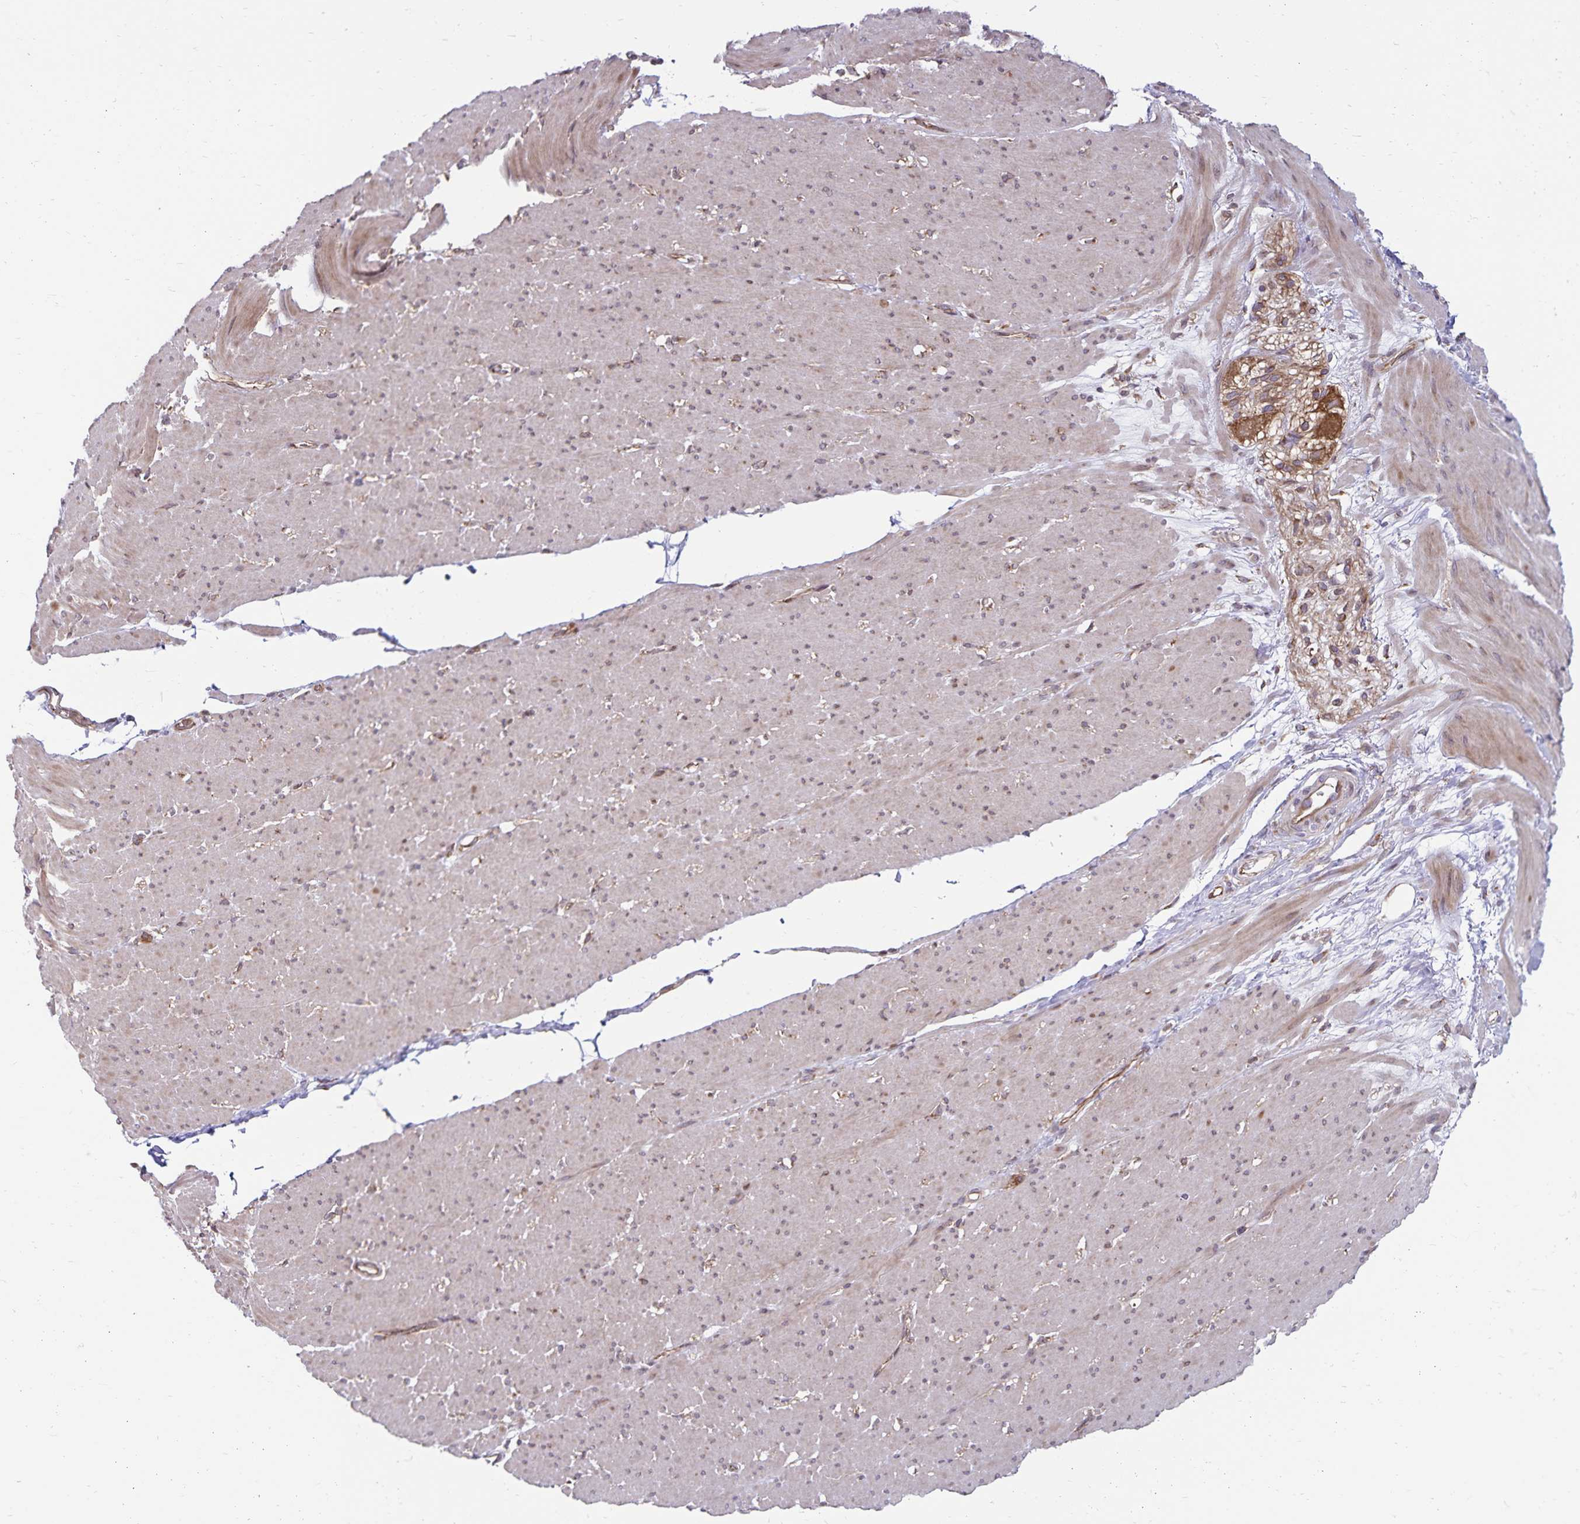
{"staining": {"intensity": "weak", "quantity": "25%-75%", "location": "cytoplasmic/membranous,nuclear"}, "tissue": "smooth muscle", "cell_type": "Smooth muscle cells", "image_type": "normal", "snomed": [{"axis": "morphology", "description": "Normal tissue, NOS"}, {"axis": "topography", "description": "Smooth muscle"}, {"axis": "topography", "description": "Rectum"}], "caption": "Immunohistochemical staining of normal human smooth muscle reveals 25%-75% levels of weak cytoplasmic/membranous,nuclear protein positivity in about 25%-75% of smooth muscle cells.", "gene": "SEC62", "patient": {"sex": "male", "age": 53}}